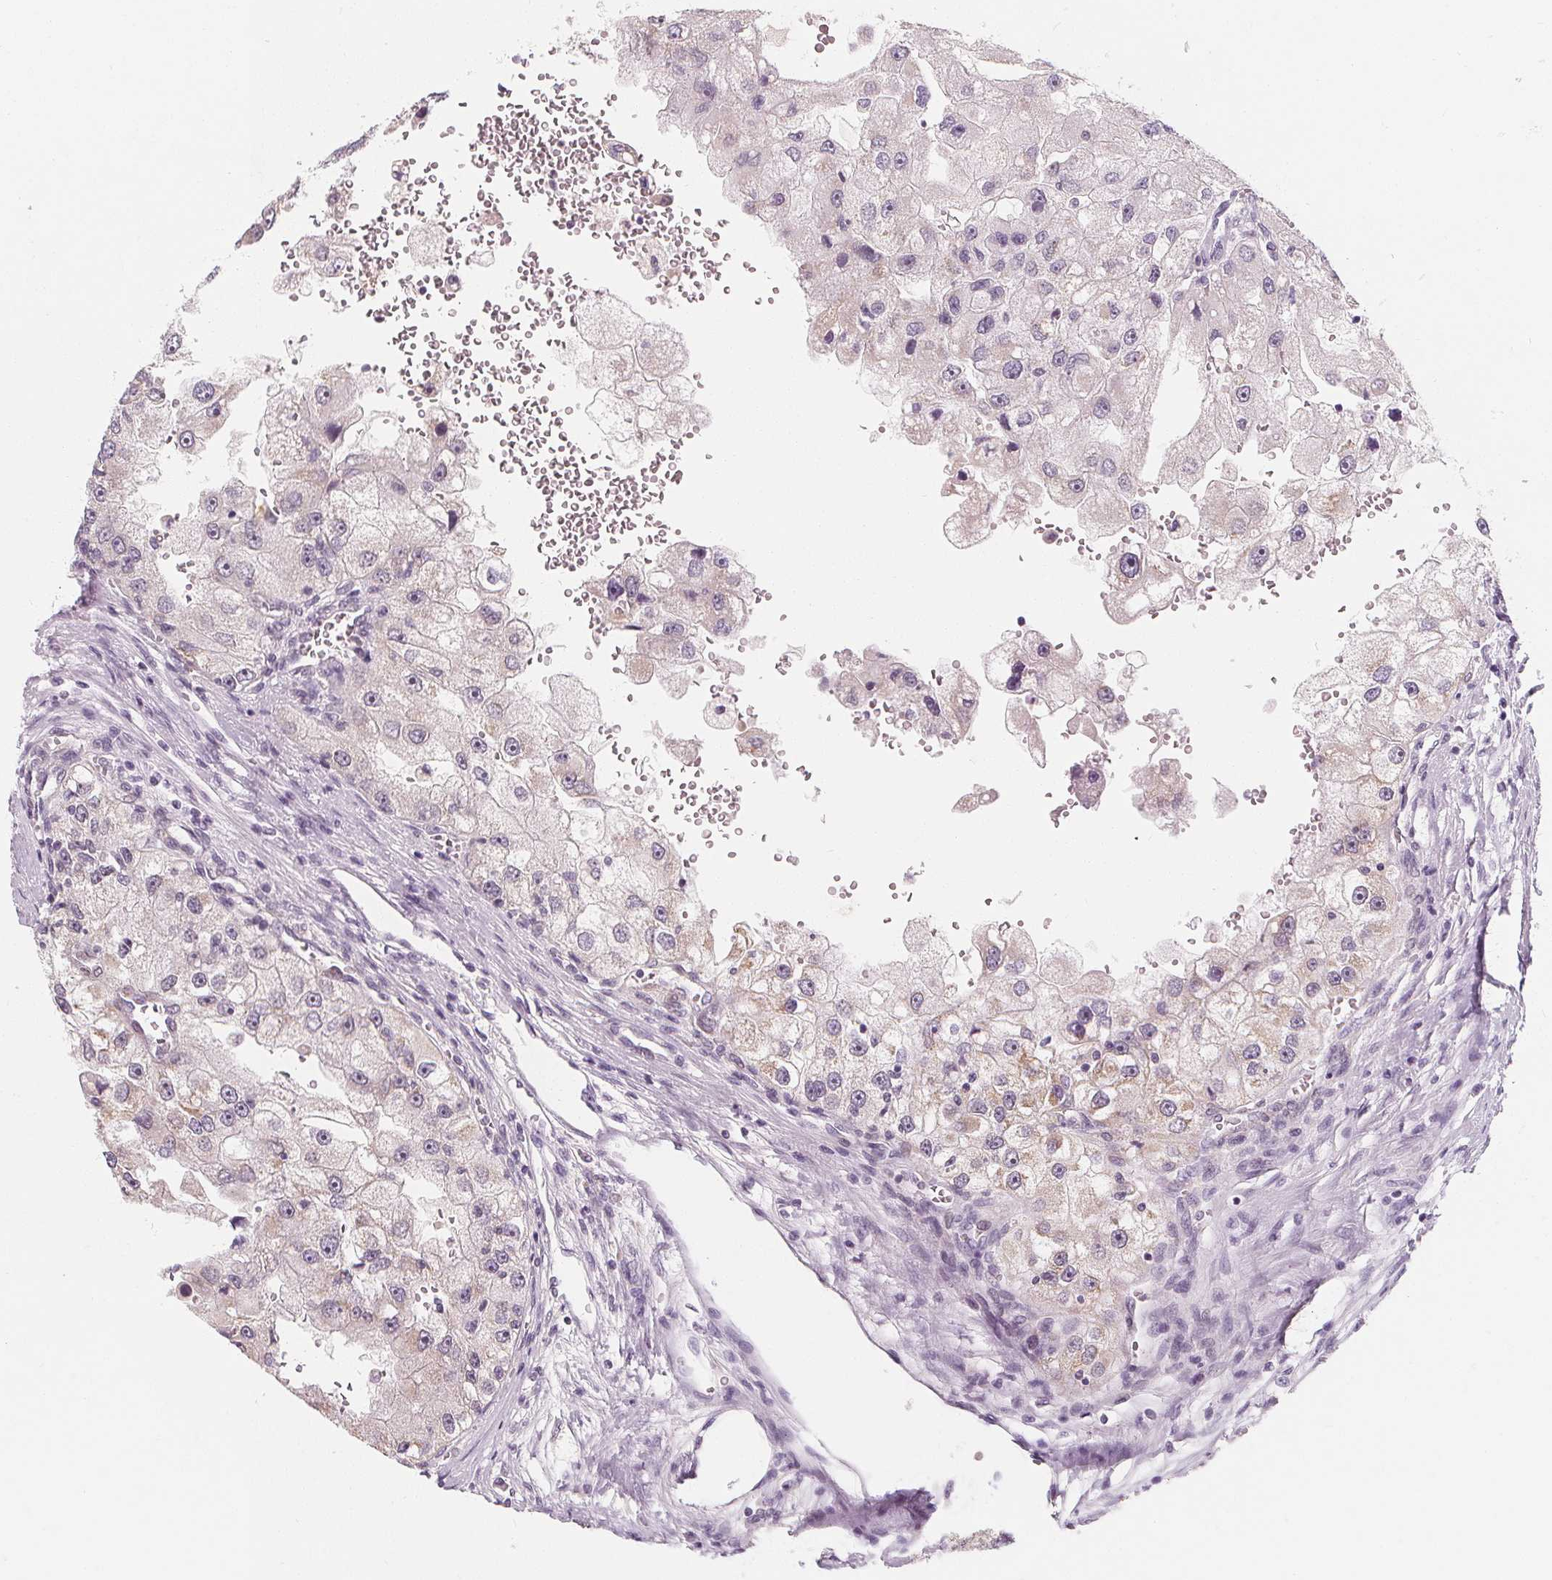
{"staining": {"intensity": "negative", "quantity": "none", "location": "none"}, "tissue": "renal cancer", "cell_type": "Tumor cells", "image_type": "cancer", "snomed": [{"axis": "morphology", "description": "Adenocarcinoma, NOS"}, {"axis": "topography", "description": "Kidney"}], "caption": "IHC photomicrograph of neoplastic tissue: renal cancer stained with DAB (3,3'-diaminobenzidine) shows no significant protein positivity in tumor cells. Nuclei are stained in blue.", "gene": "DBX2", "patient": {"sex": "male", "age": 63}}